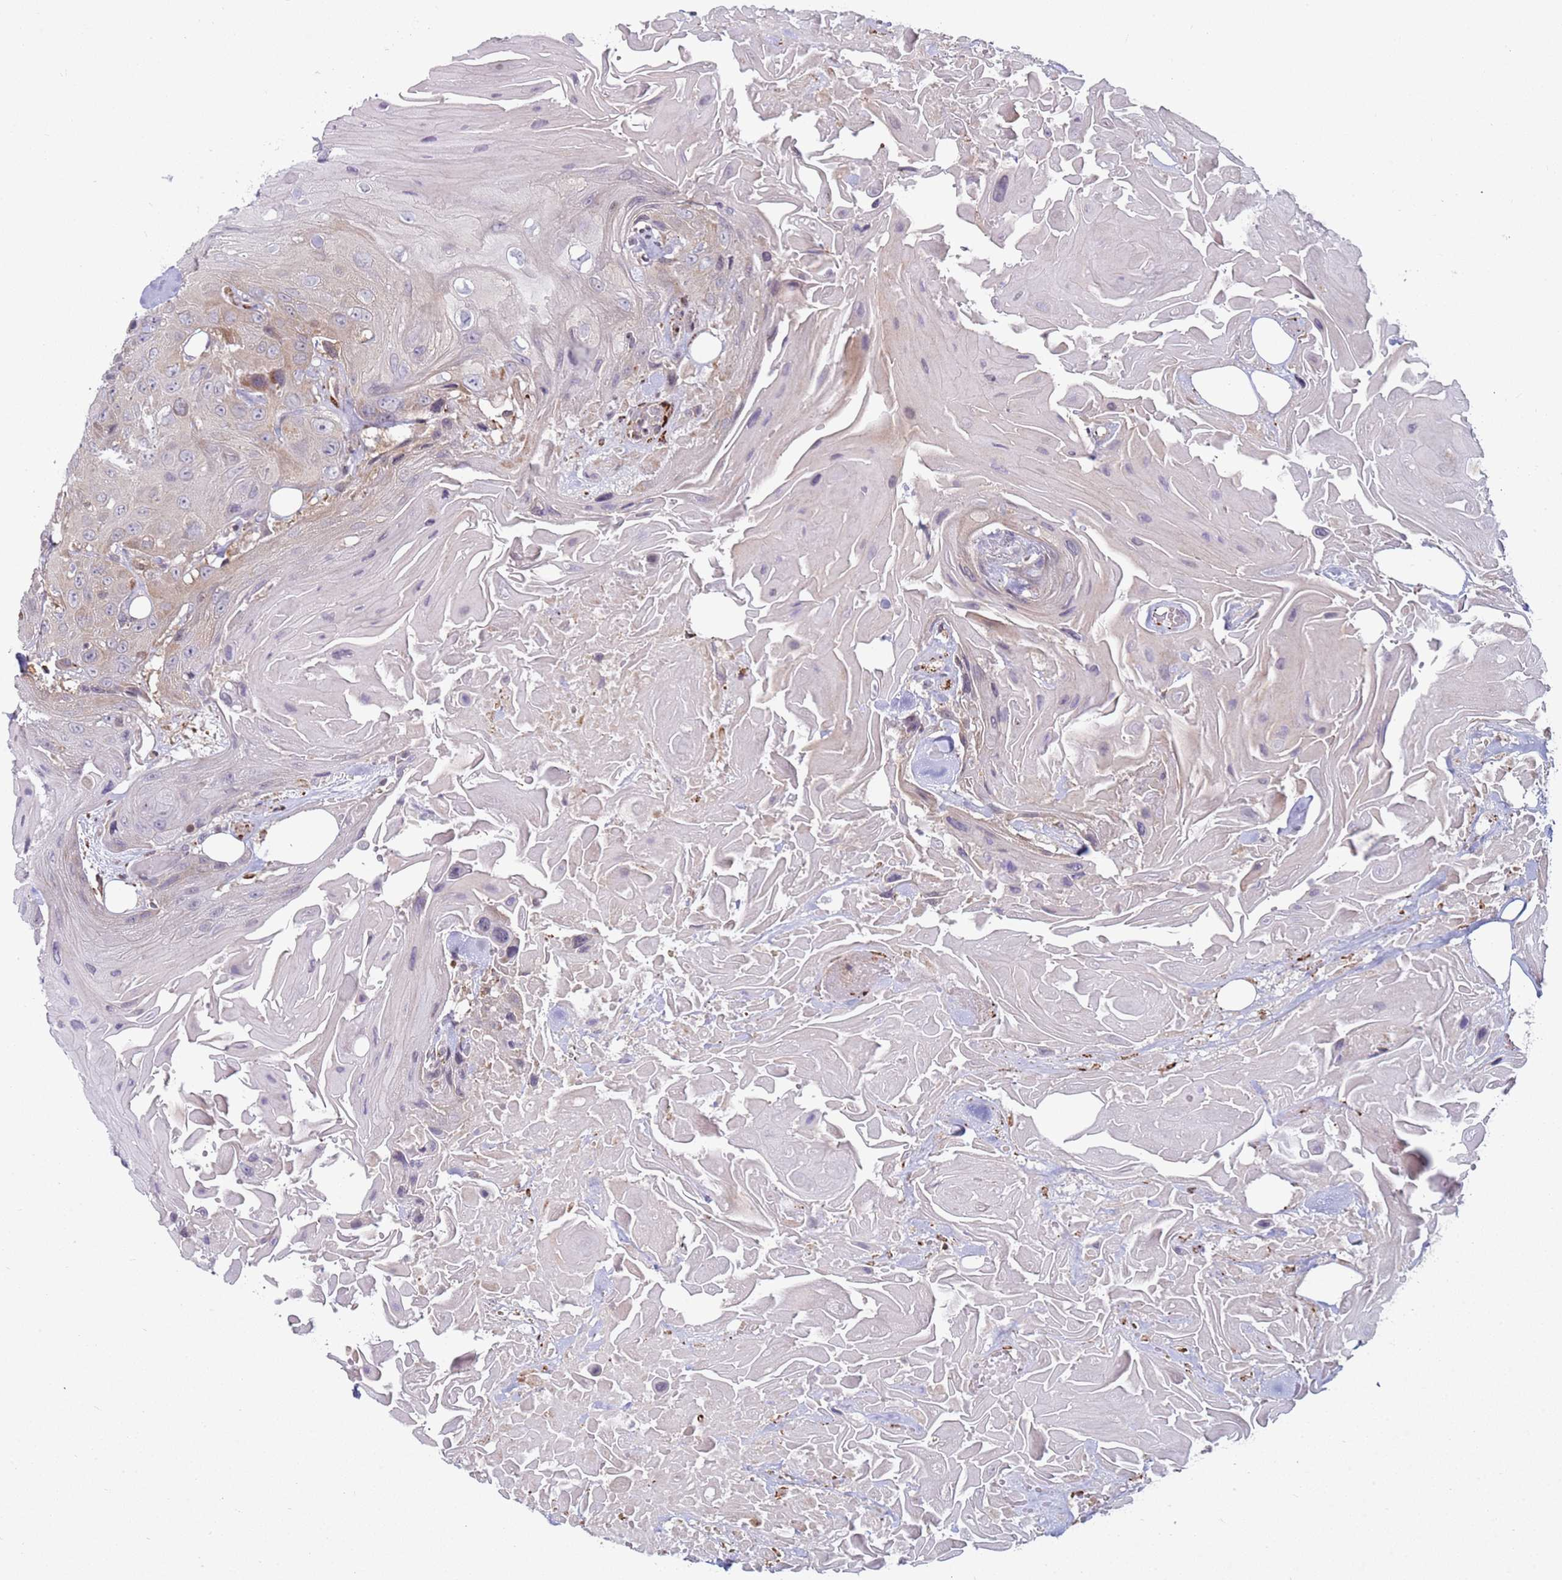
{"staining": {"intensity": "weak", "quantity": "<25%", "location": "cytoplasmic/membranous"}, "tissue": "head and neck cancer", "cell_type": "Tumor cells", "image_type": "cancer", "snomed": [{"axis": "morphology", "description": "Squamous cell carcinoma, NOS"}, {"axis": "topography", "description": "Head-Neck"}], "caption": "This is a image of IHC staining of head and neck cancer, which shows no positivity in tumor cells.", "gene": "SNAPC4", "patient": {"sex": "male", "age": 81}}